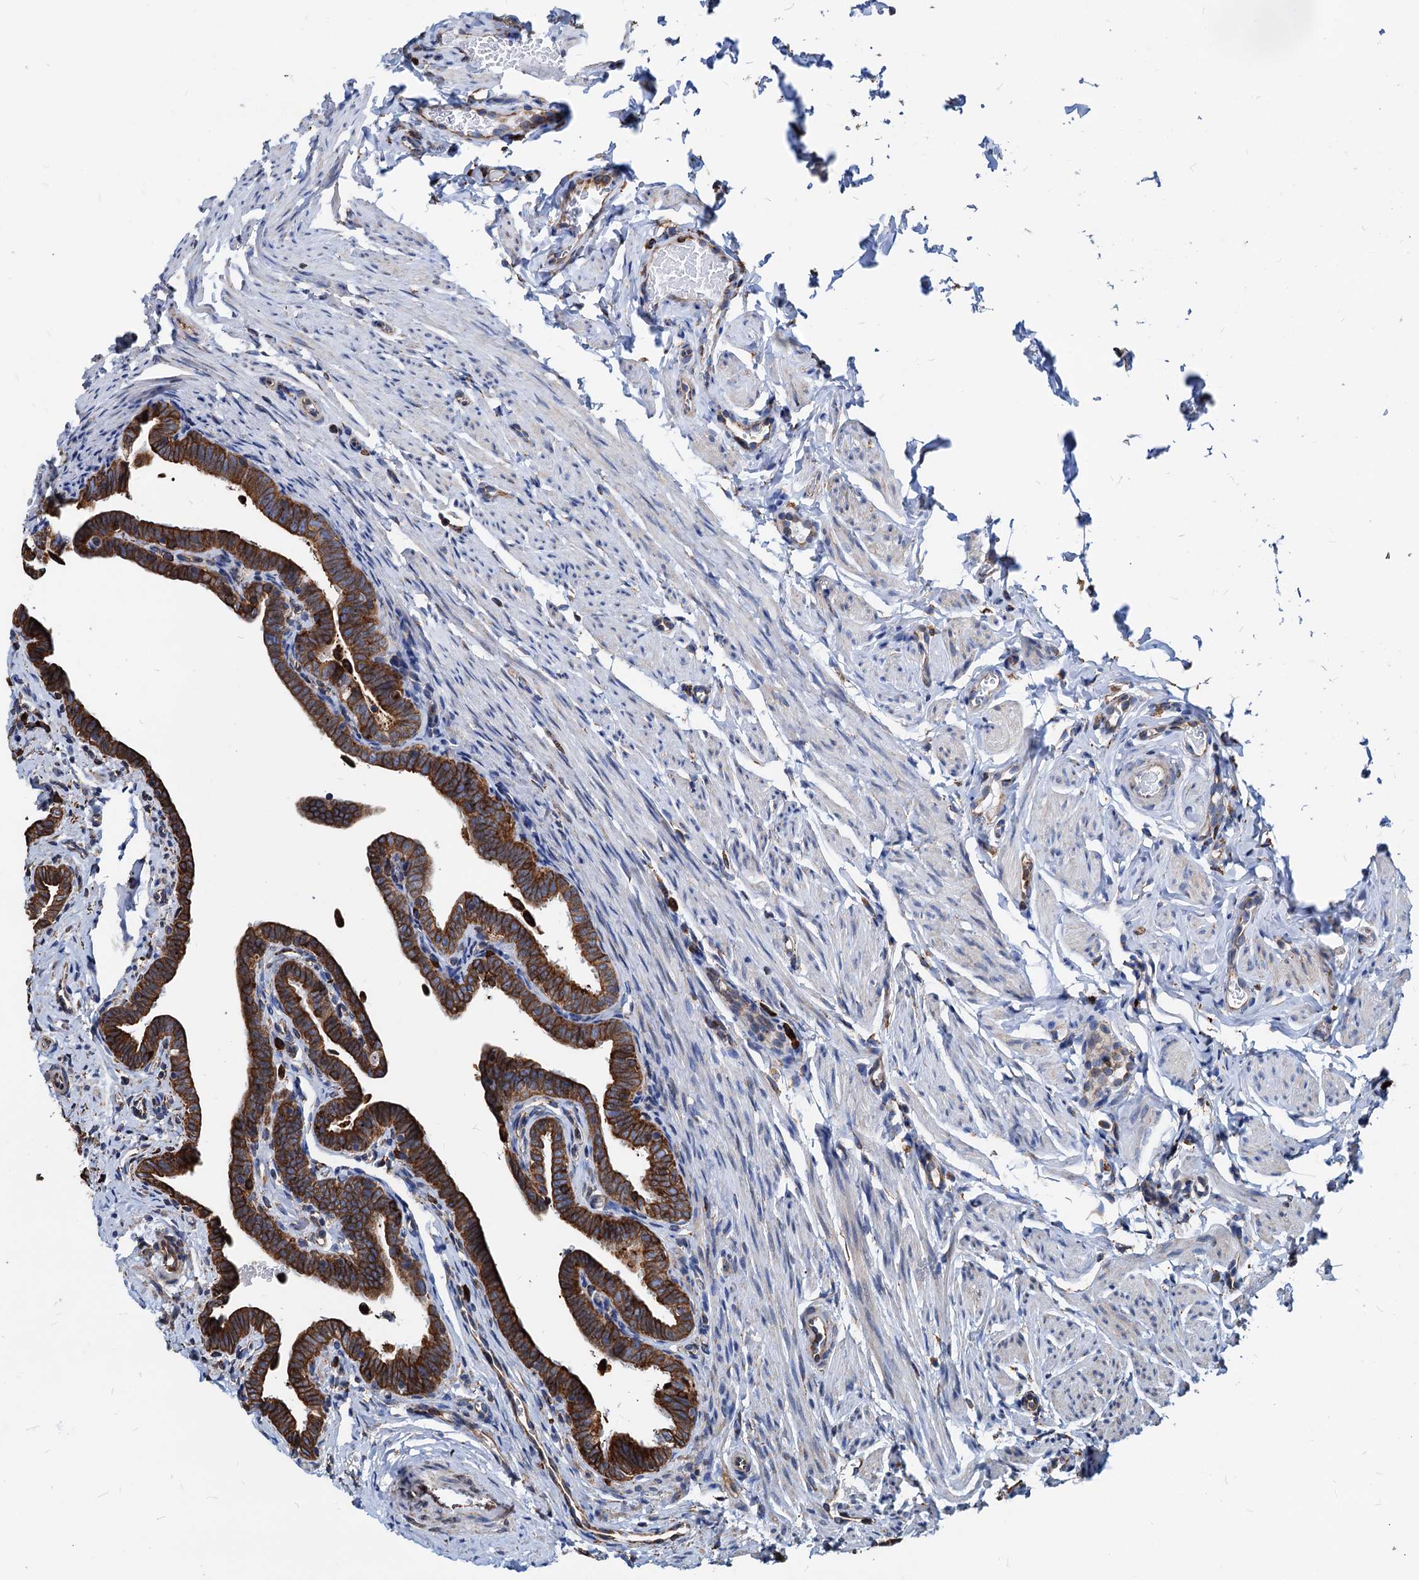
{"staining": {"intensity": "strong", "quantity": ">75%", "location": "cytoplasmic/membranous"}, "tissue": "fallopian tube", "cell_type": "Glandular cells", "image_type": "normal", "snomed": [{"axis": "morphology", "description": "Normal tissue, NOS"}, {"axis": "topography", "description": "Fallopian tube"}], "caption": "Normal fallopian tube exhibits strong cytoplasmic/membranous expression in approximately >75% of glandular cells.", "gene": "HSPA5", "patient": {"sex": "female", "age": 36}}